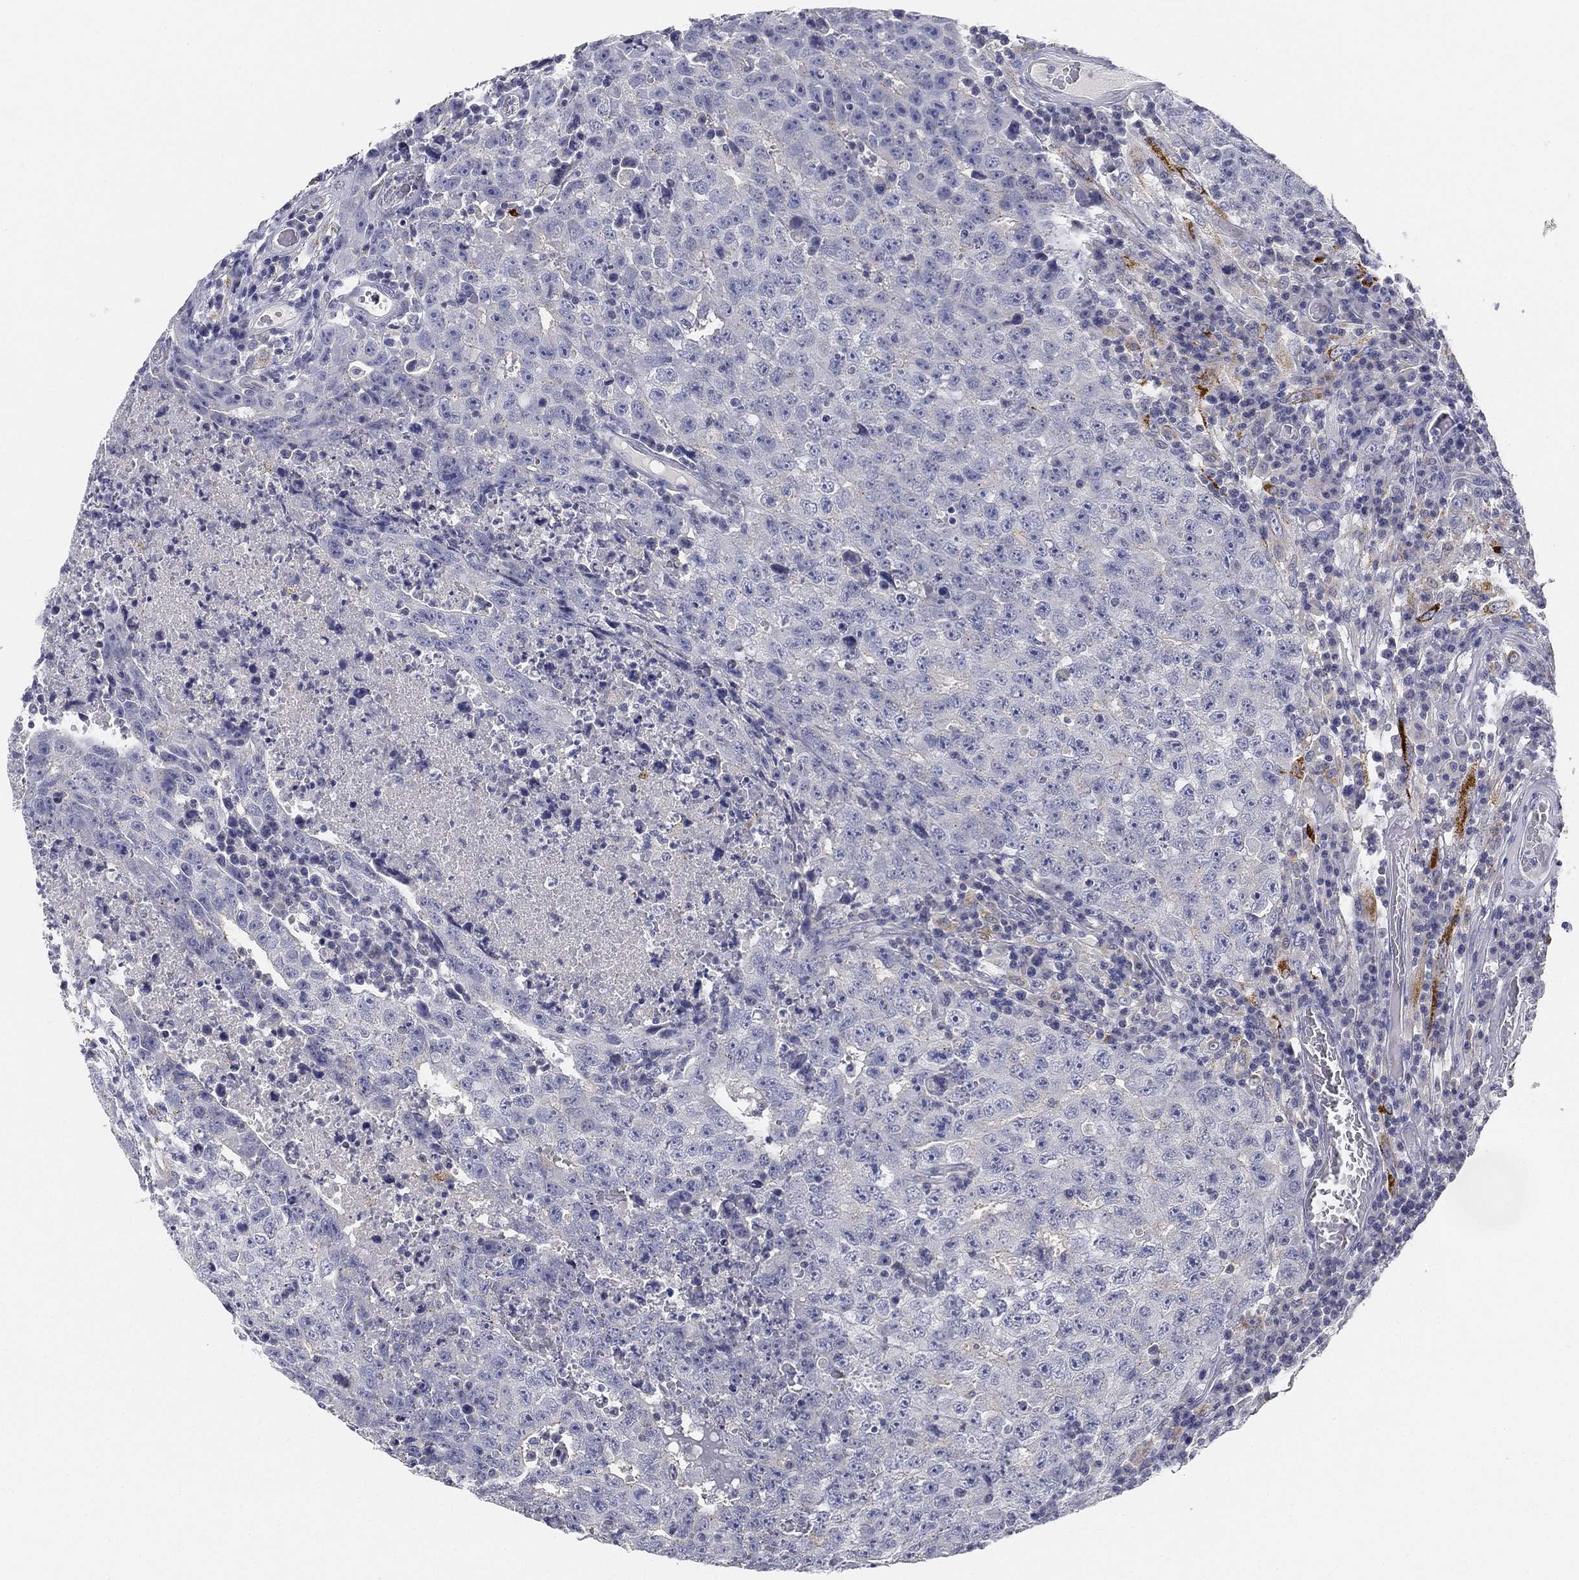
{"staining": {"intensity": "negative", "quantity": "none", "location": "none"}, "tissue": "testis cancer", "cell_type": "Tumor cells", "image_type": "cancer", "snomed": [{"axis": "morphology", "description": "Necrosis, NOS"}, {"axis": "morphology", "description": "Carcinoma, Embryonal, NOS"}, {"axis": "topography", "description": "Testis"}], "caption": "Immunohistochemistry (IHC) micrograph of neoplastic tissue: embryonal carcinoma (testis) stained with DAB demonstrates no significant protein staining in tumor cells.", "gene": "C5orf46", "patient": {"sex": "male", "age": 19}}